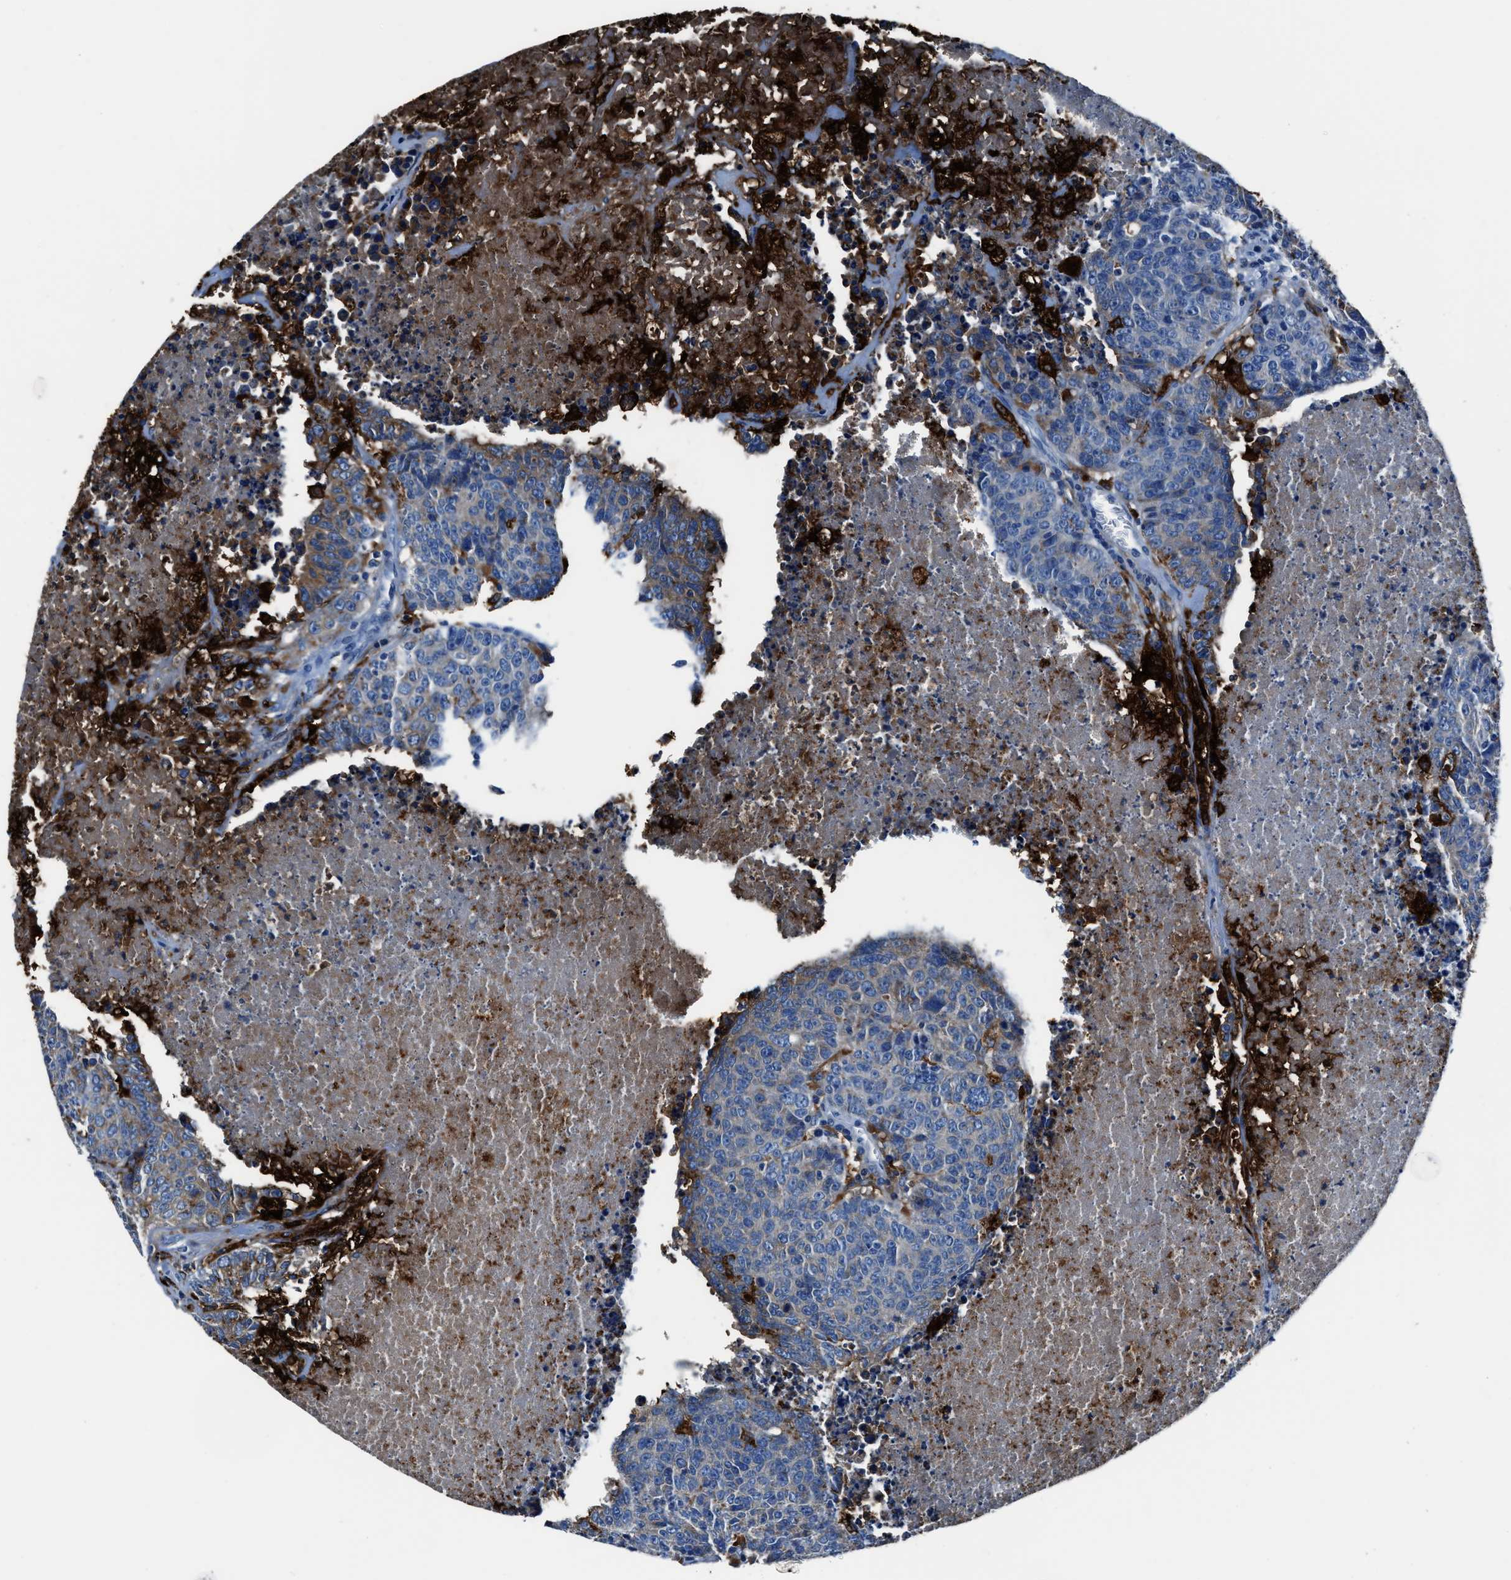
{"staining": {"intensity": "negative", "quantity": "none", "location": "none"}, "tissue": "colorectal cancer", "cell_type": "Tumor cells", "image_type": "cancer", "snomed": [{"axis": "morphology", "description": "Adenocarcinoma, NOS"}, {"axis": "topography", "description": "Colon"}], "caption": "DAB (3,3'-diaminobenzidine) immunohistochemical staining of colorectal cancer (adenocarcinoma) reveals no significant staining in tumor cells. The staining is performed using DAB (3,3'-diaminobenzidine) brown chromogen with nuclei counter-stained in using hematoxylin.", "gene": "FTL", "patient": {"sex": "female", "age": 53}}